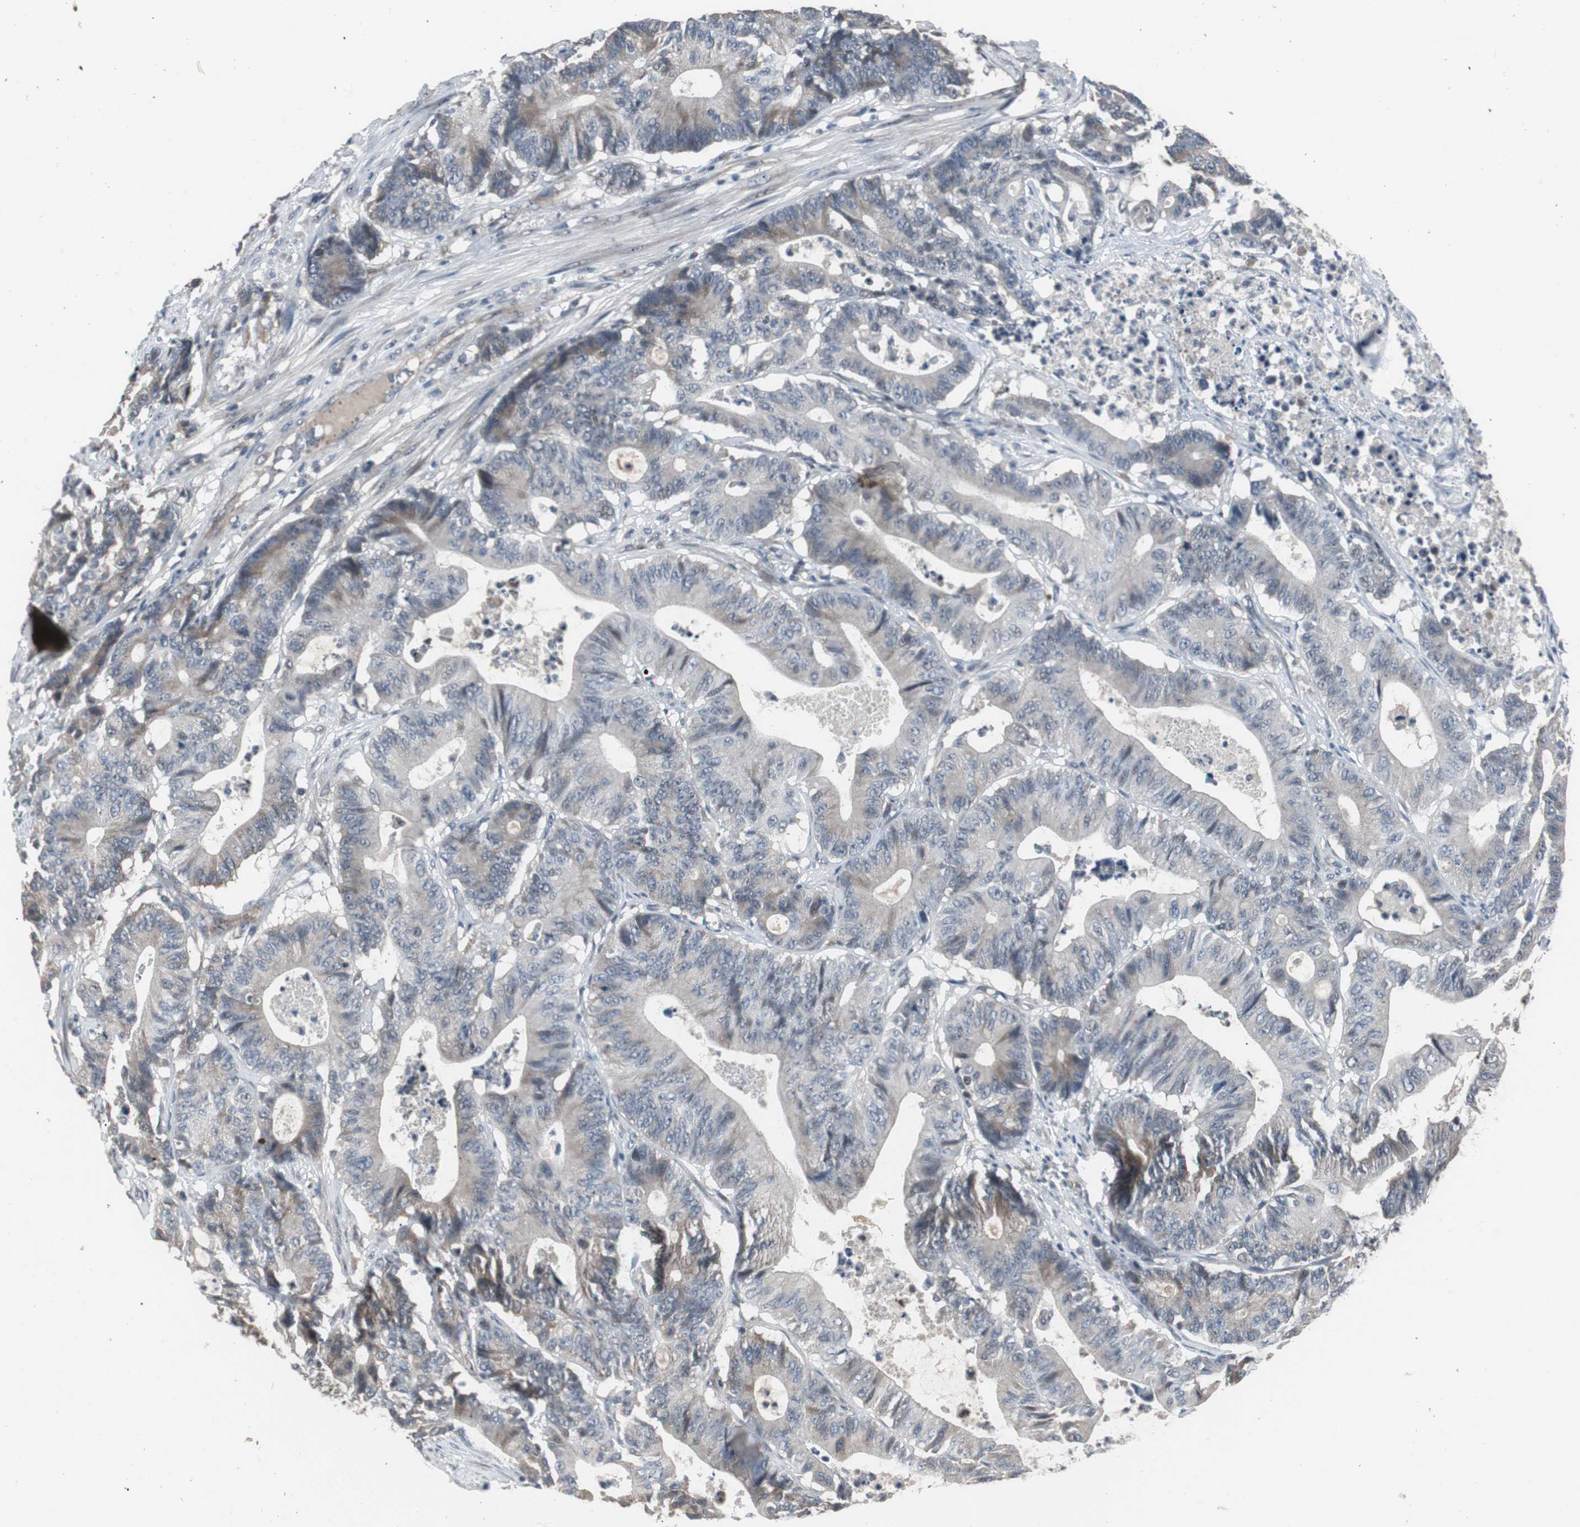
{"staining": {"intensity": "negative", "quantity": "none", "location": "none"}, "tissue": "colorectal cancer", "cell_type": "Tumor cells", "image_type": "cancer", "snomed": [{"axis": "morphology", "description": "Adenocarcinoma, NOS"}, {"axis": "topography", "description": "Colon"}], "caption": "Tumor cells show no significant protein positivity in colorectal adenocarcinoma.", "gene": "ZMPSTE24", "patient": {"sex": "female", "age": 84}}